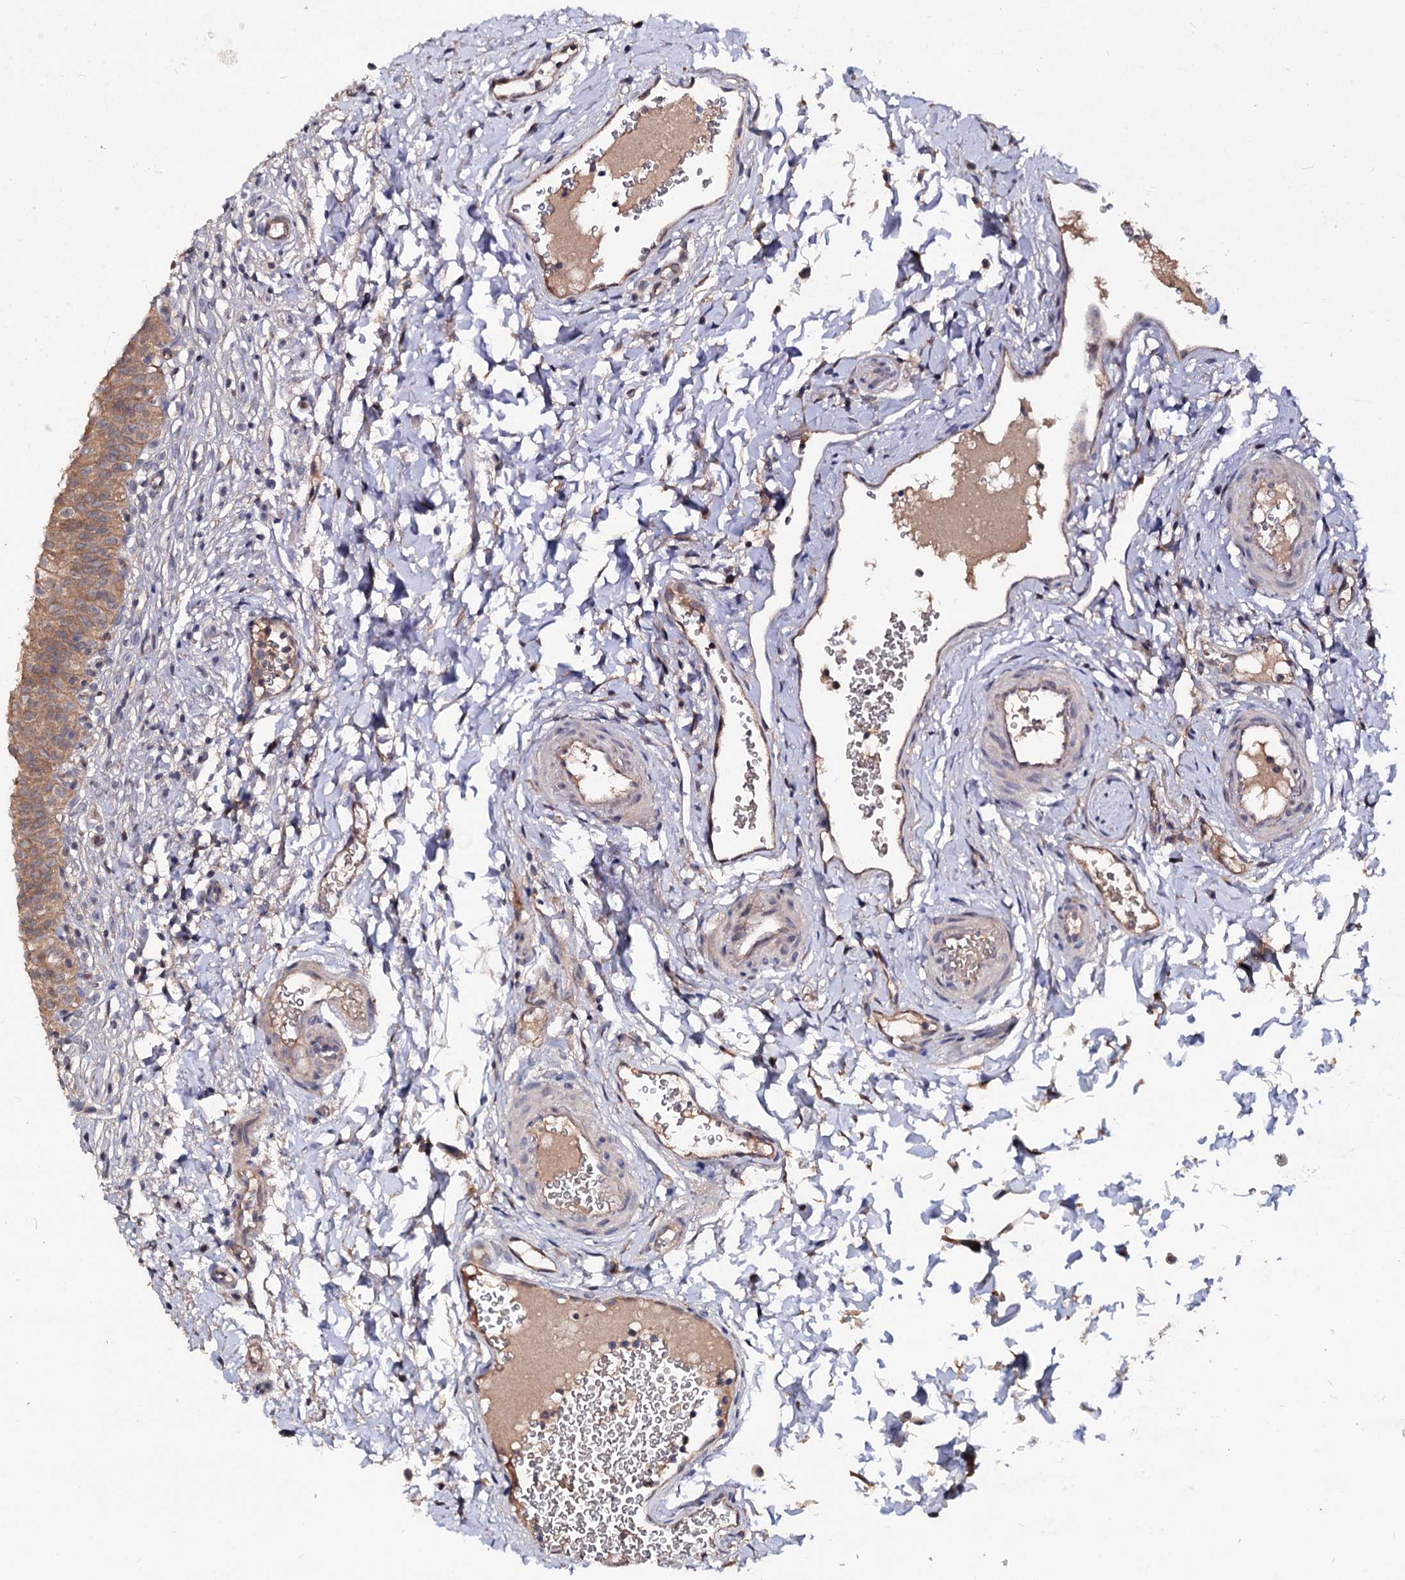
{"staining": {"intensity": "moderate", "quantity": ">75%", "location": "cytoplasmic/membranous"}, "tissue": "urinary bladder", "cell_type": "Urothelial cells", "image_type": "normal", "snomed": [{"axis": "morphology", "description": "Normal tissue, NOS"}, {"axis": "topography", "description": "Urinary bladder"}], "caption": "Immunohistochemistry (IHC) staining of unremarkable urinary bladder, which exhibits medium levels of moderate cytoplasmic/membranous expression in about >75% of urothelial cells indicating moderate cytoplasmic/membranous protein staining. The staining was performed using DAB (3,3'-diaminobenzidine) (brown) for protein detection and nuclei were counterstained in hematoxylin (blue).", "gene": "NUDCD2", "patient": {"sex": "male", "age": 55}}